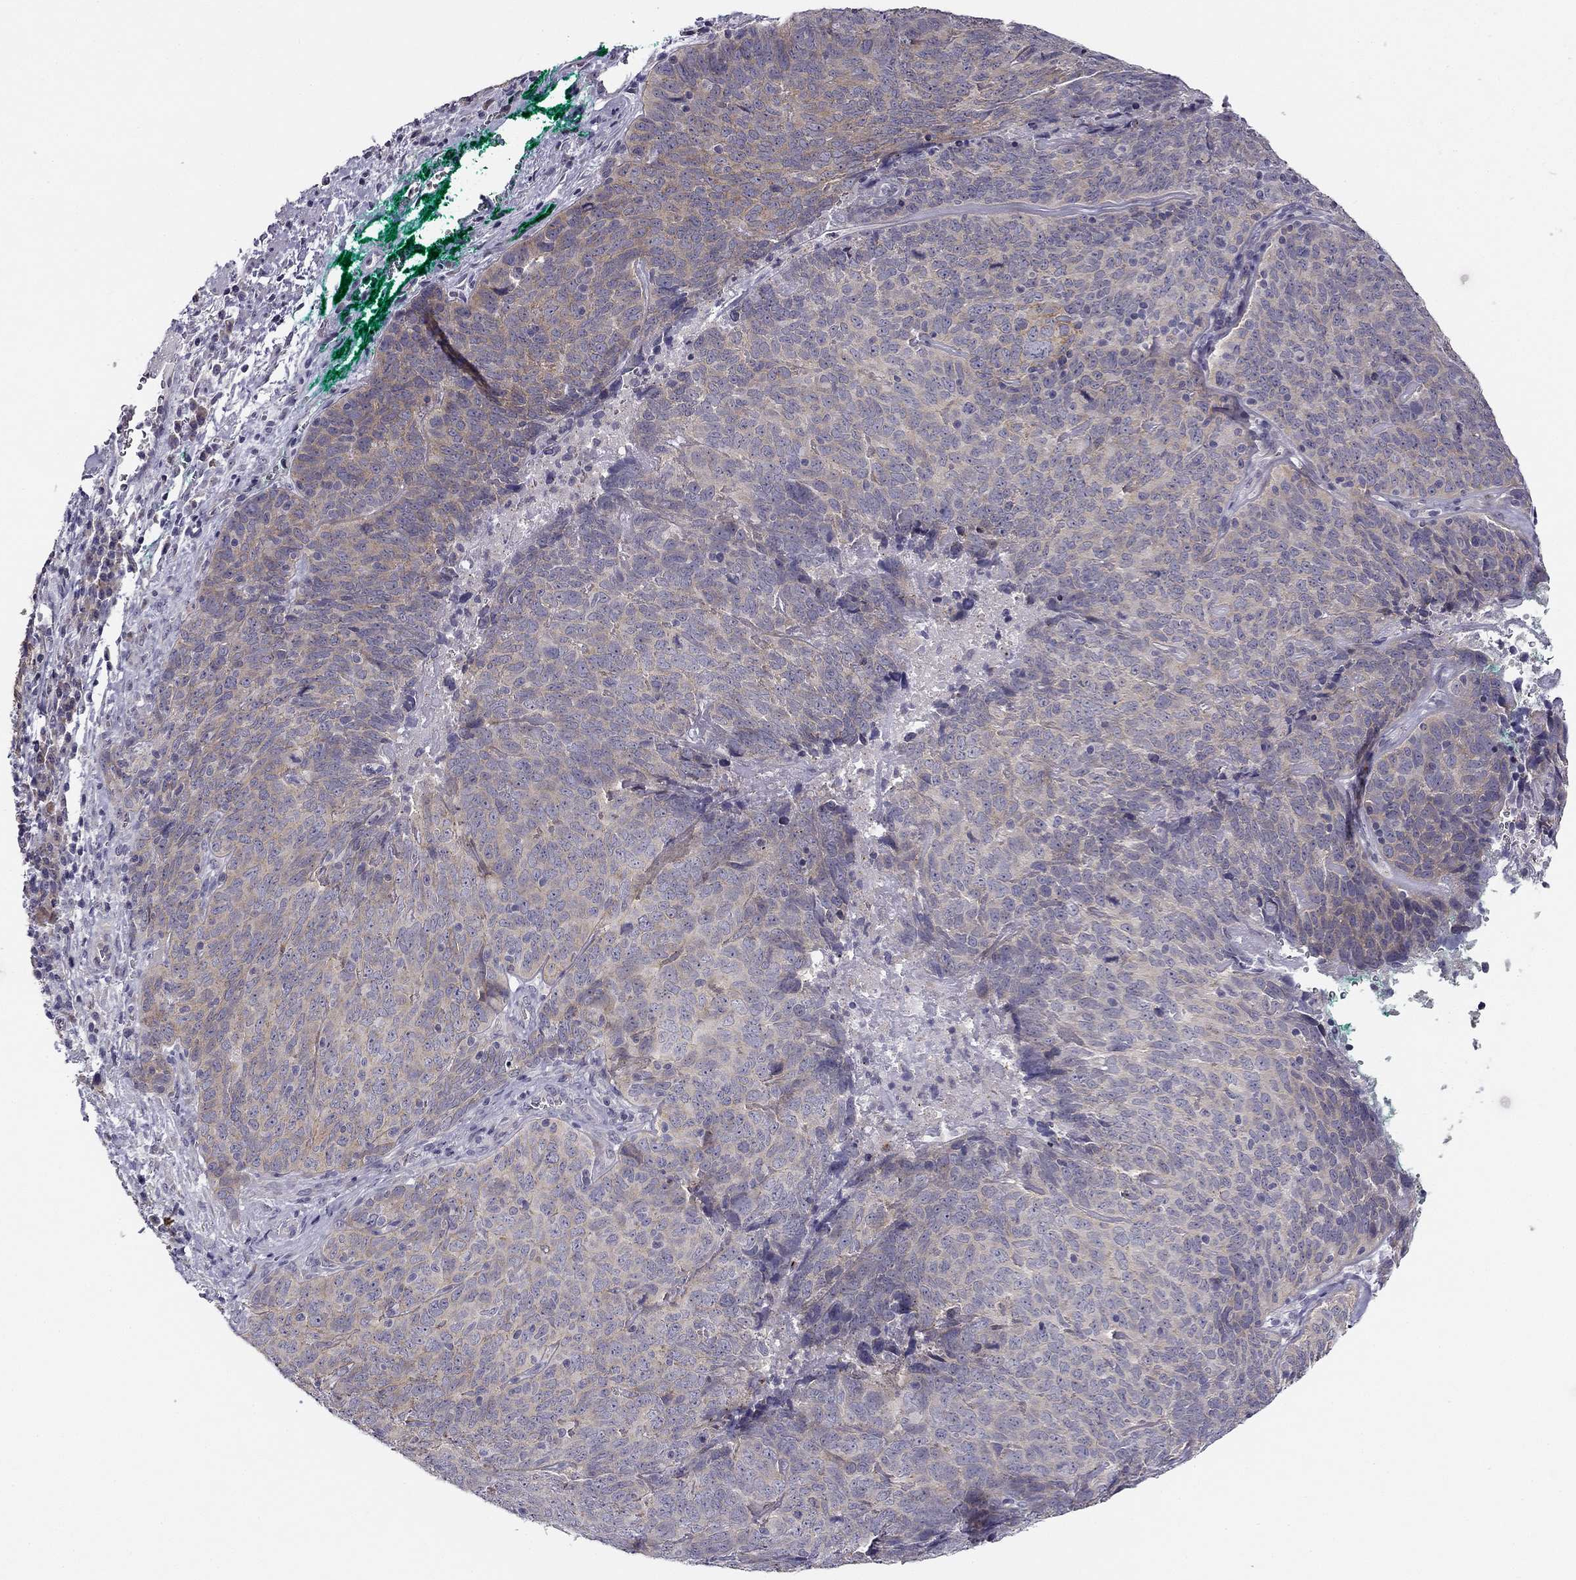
{"staining": {"intensity": "weak", "quantity": "<25%", "location": "cytoplasmic/membranous"}, "tissue": "skin cancer", "cell_type": "Tumor cells", "image_type": "cancer", "snomed": [{"axis": "morphology", "description": "Squamous cell carcinoma, NOS"}, {"axis": "topography", "description": "Skin"}, {"axis": "topography", "description": "Anal"}], "caption": "The immunohistochemistry (IHC) image has no significant expression in tumor cells of squamous cell carcinoma (skin) tissue.", "gene": "CNR1", "patient": {"sex": "female", "age": 51}}